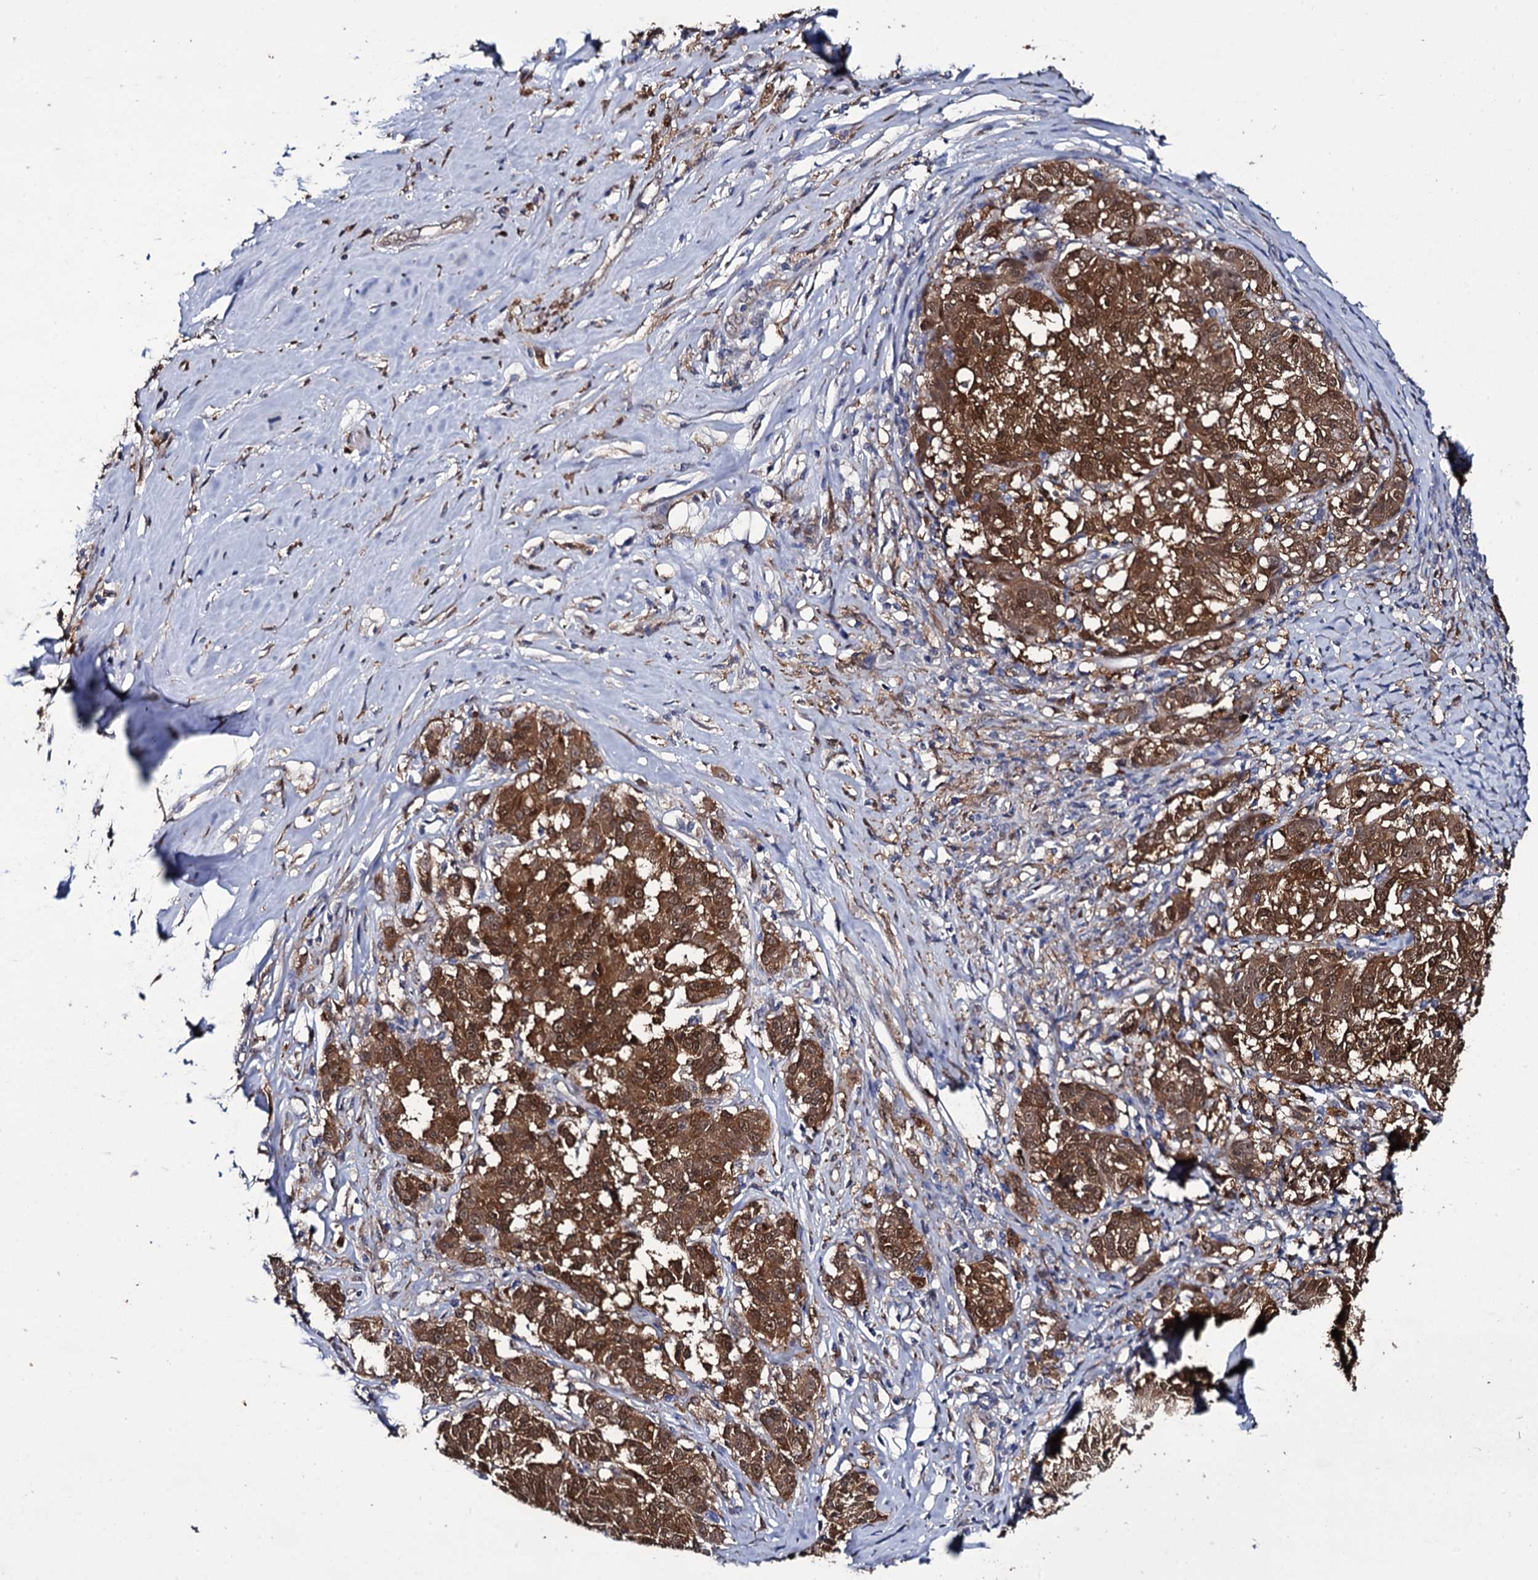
{"staining": {"intensity": "strong", "quantity": ">75%", "location": "cytoplasmic/membranous,nuclear"}, "tissue": "melanoma", "cell_type": "Tumor cells", "image_type": "cancer", "snomed": [{"axis": "morphology", "description": "Malignant melanoma, NOS"}, {"axis": "topography", "description": "Skin"}], "caption": "Immunohistochemical staining of human melanoma reveals strong cytoplasmic/membranous and nuclear protein positivity in approximately >75% of tumor cells.", "gene": "CRYL1", "patient": {"sex": "female", "age": 72}}